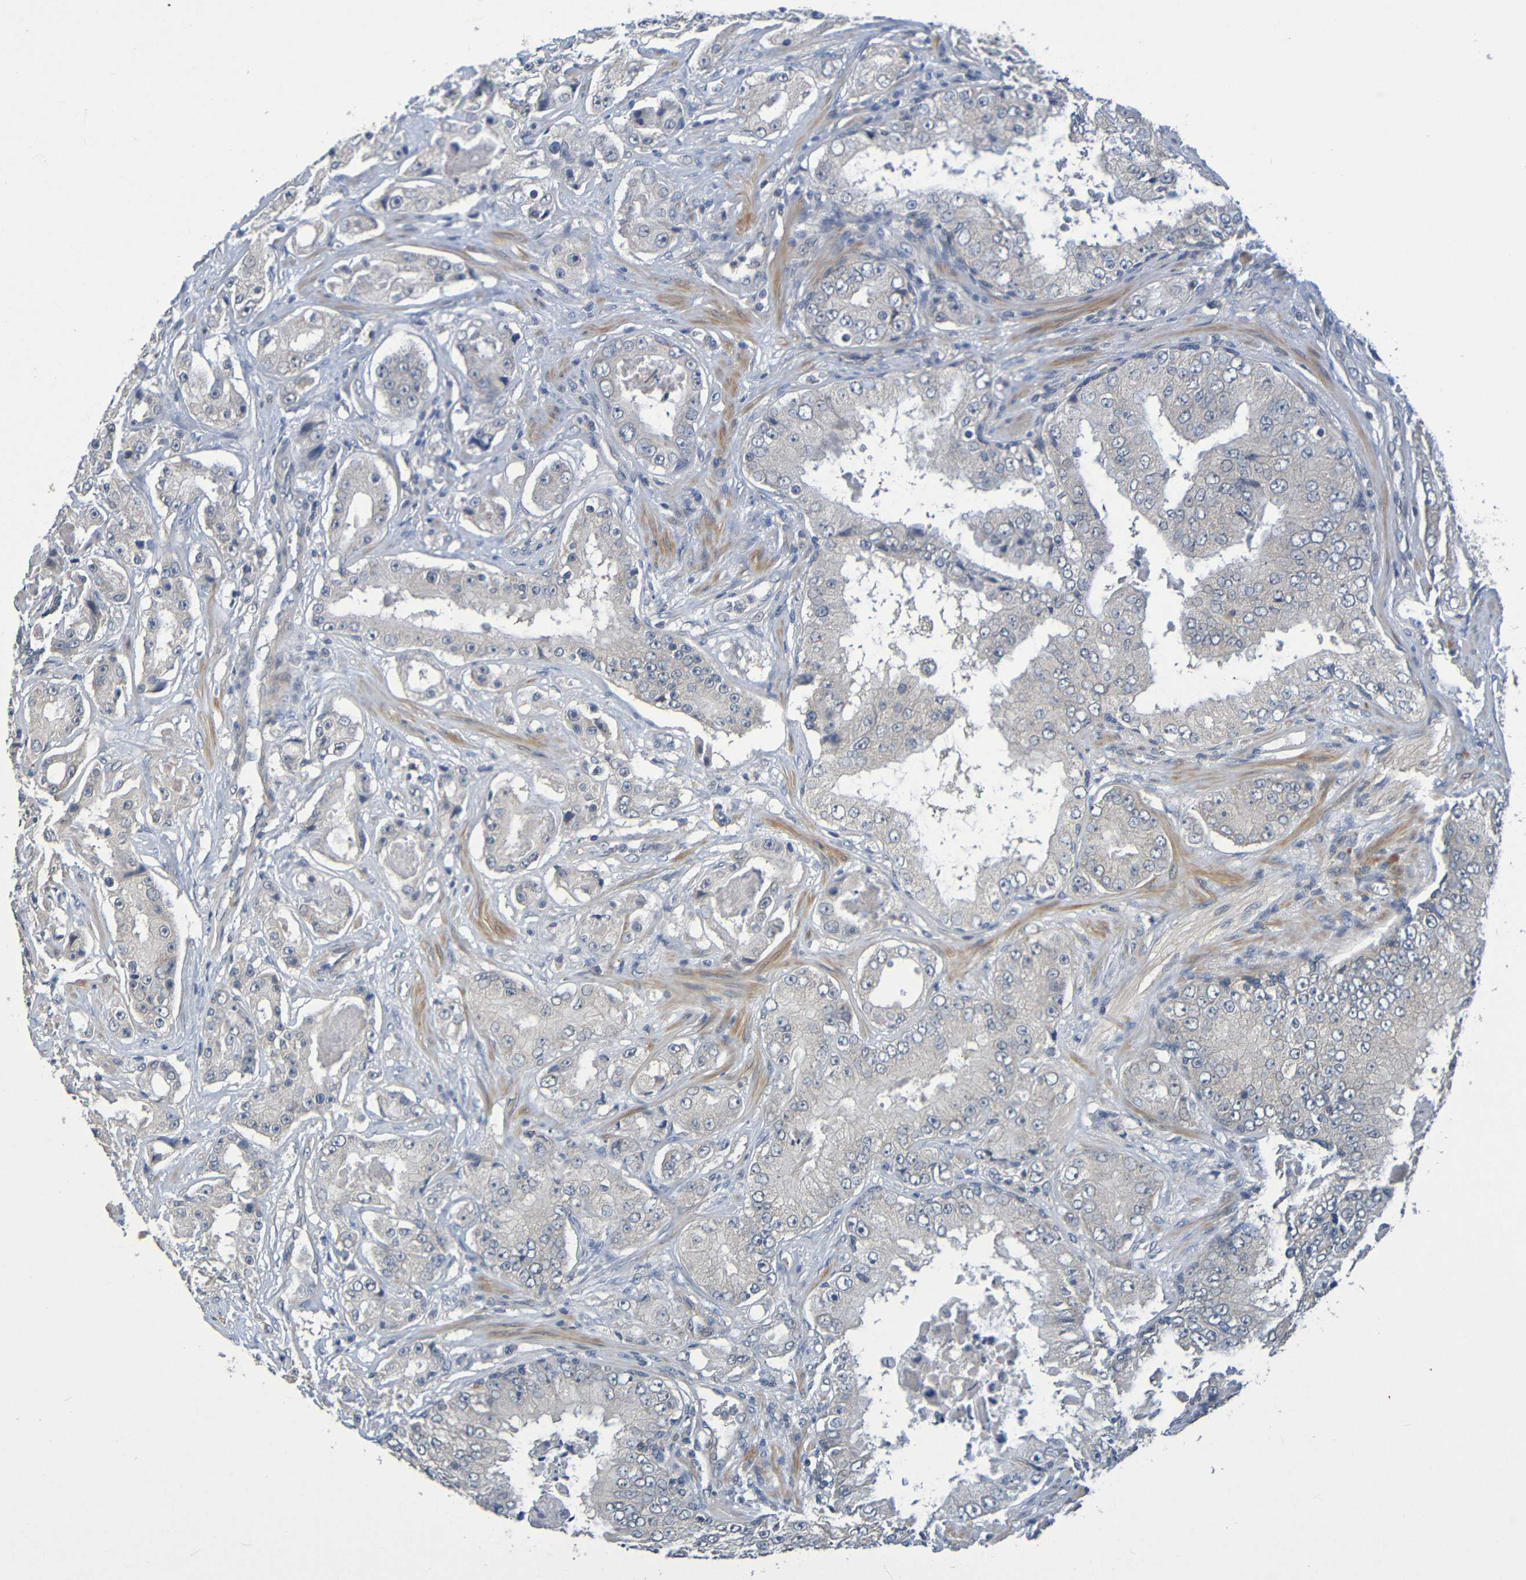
{"staining": {"intensity": "negative", "quantity": "none", "location": "none"}, "tissue": "prostate cancer", "cell_type": "Tumor cells", "image_type": "cancer", "snomed": [{"axis": "morphology", "description": "Adenocarcinoma, High grade"}, {"axis": "topography", "description": "Prostate"}], "caption": "The histopathology image reveals no staining of tumor cells in prostate cancer (adenocarcinoma (high-grade)). Brightfield microscopy of immunohistochemistry (IHC) stained with DAB (brown) and hematoxylin (blue), captured at high magnification.", "gene": "CYP4F2", "patient": {"sex": "male", "age": 73}}